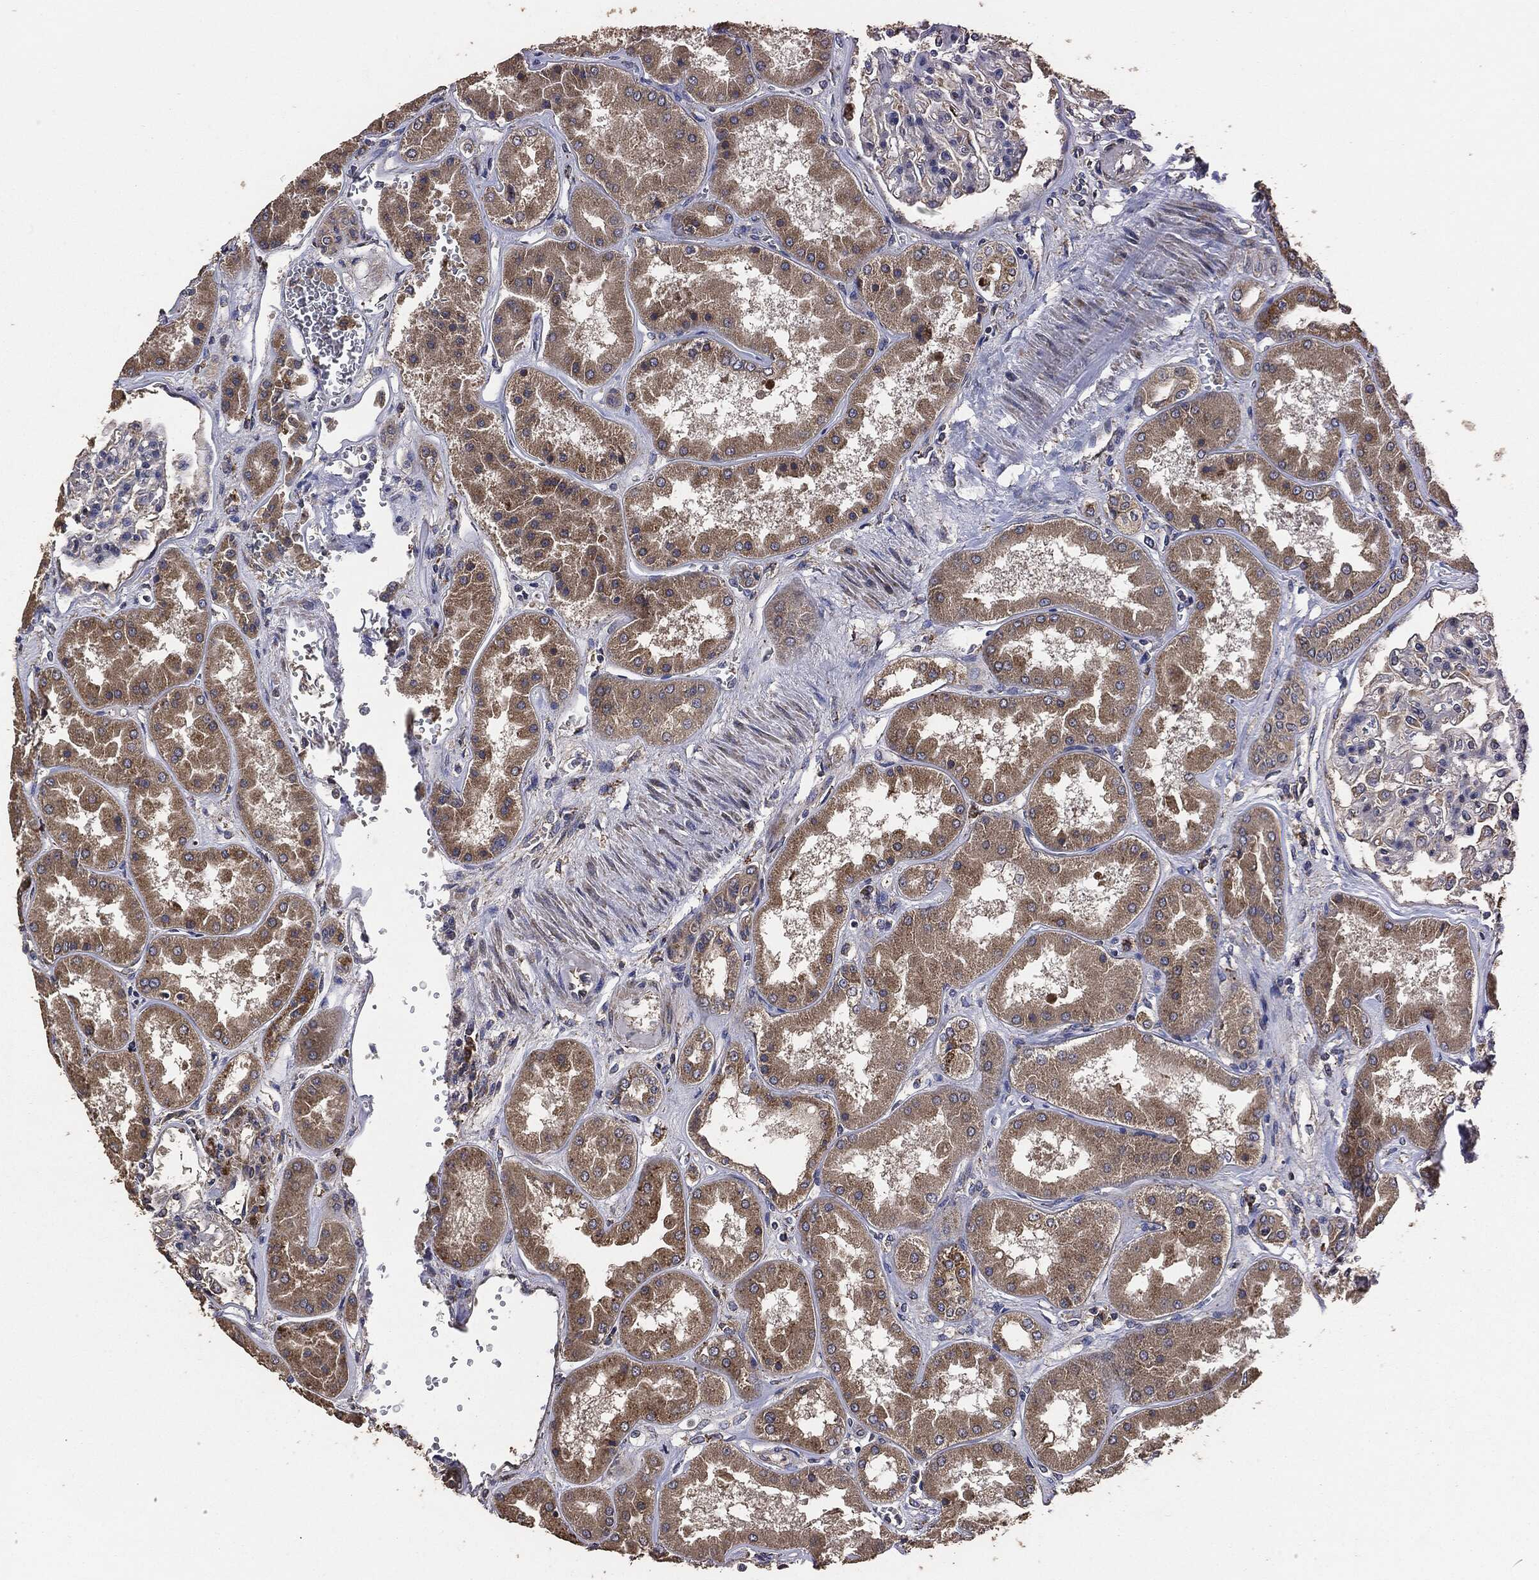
{"staining": {"intensity": "strong", "quantity": "<25%", "location": "cytoplasmic/membranous"}, "tissue": "kidney", "cell_type": "Cells in glomeruli", "image_type": "normal", "snomed": [{"axis": "morphology", "description": "Normal tissue, NOS"}, {"axis": "topography", "description": "Kidney"}], "caption": "About <25% of cells in glomeruli in normal human kidney display strong cytoplasmic/membranous protein expression as visualized by brown immunohistochemical staining.", "gene": "STK3", "patient": {"sex": "female", "age": 56}}